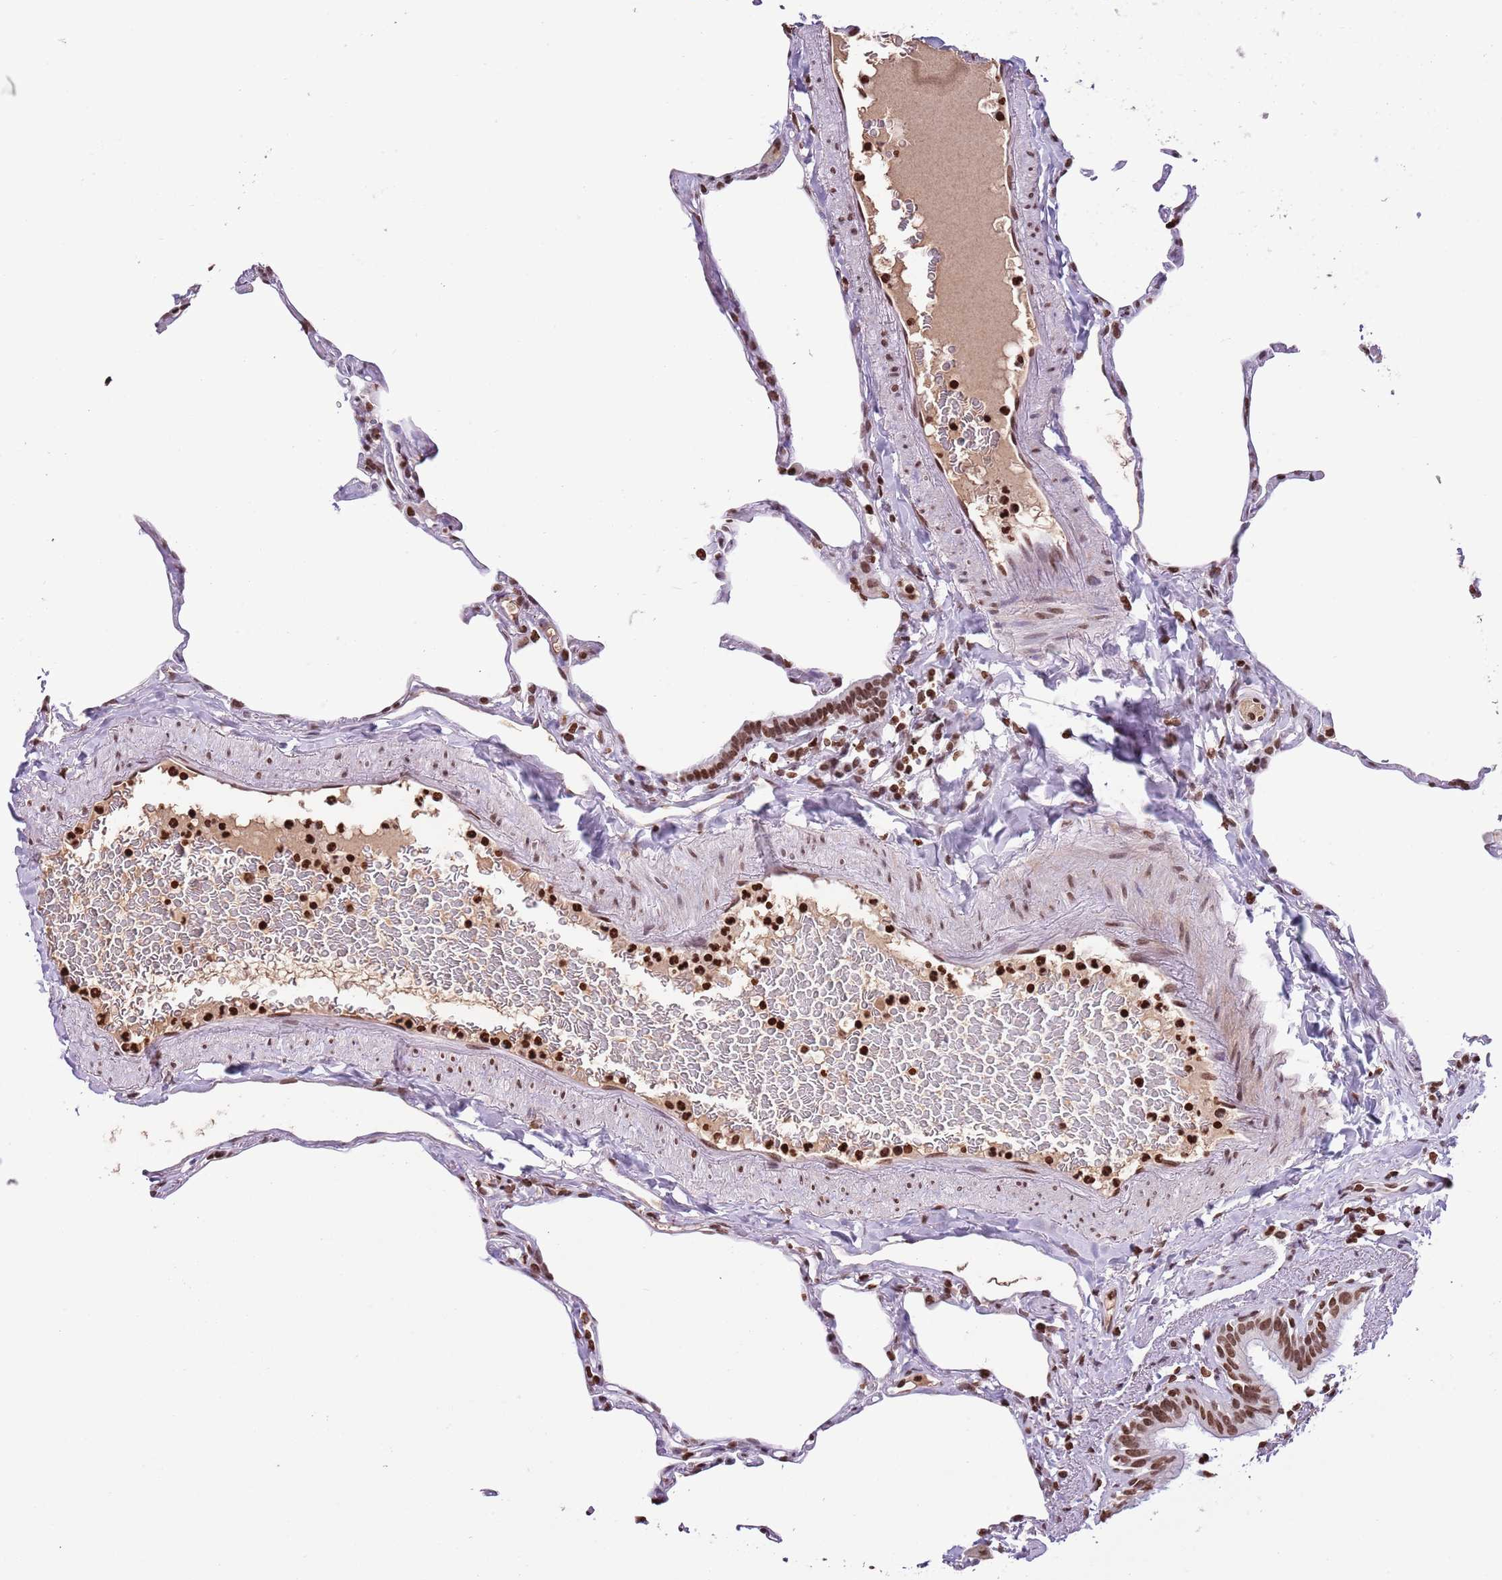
{"staining": {"intensity": "moderate", "quantity": ">75%", "location": "nuclear"}, "tissue": "lung", "cell_type": "Alveolar cells", "image_type": "normal", "snomed": [{"axis": "morphology", "description": "Normal tissue, NOS"}, {"axis": "topography", "description": "Lung"}], "caption": "A high-resolution micrograph shows immunohistochemistry staining of normal lung, which displays moderate nuclear expression in approximately >75% of alveolar cells.", "gene": "KPNA3", "patient": {"sex": "male", "age": 65}}